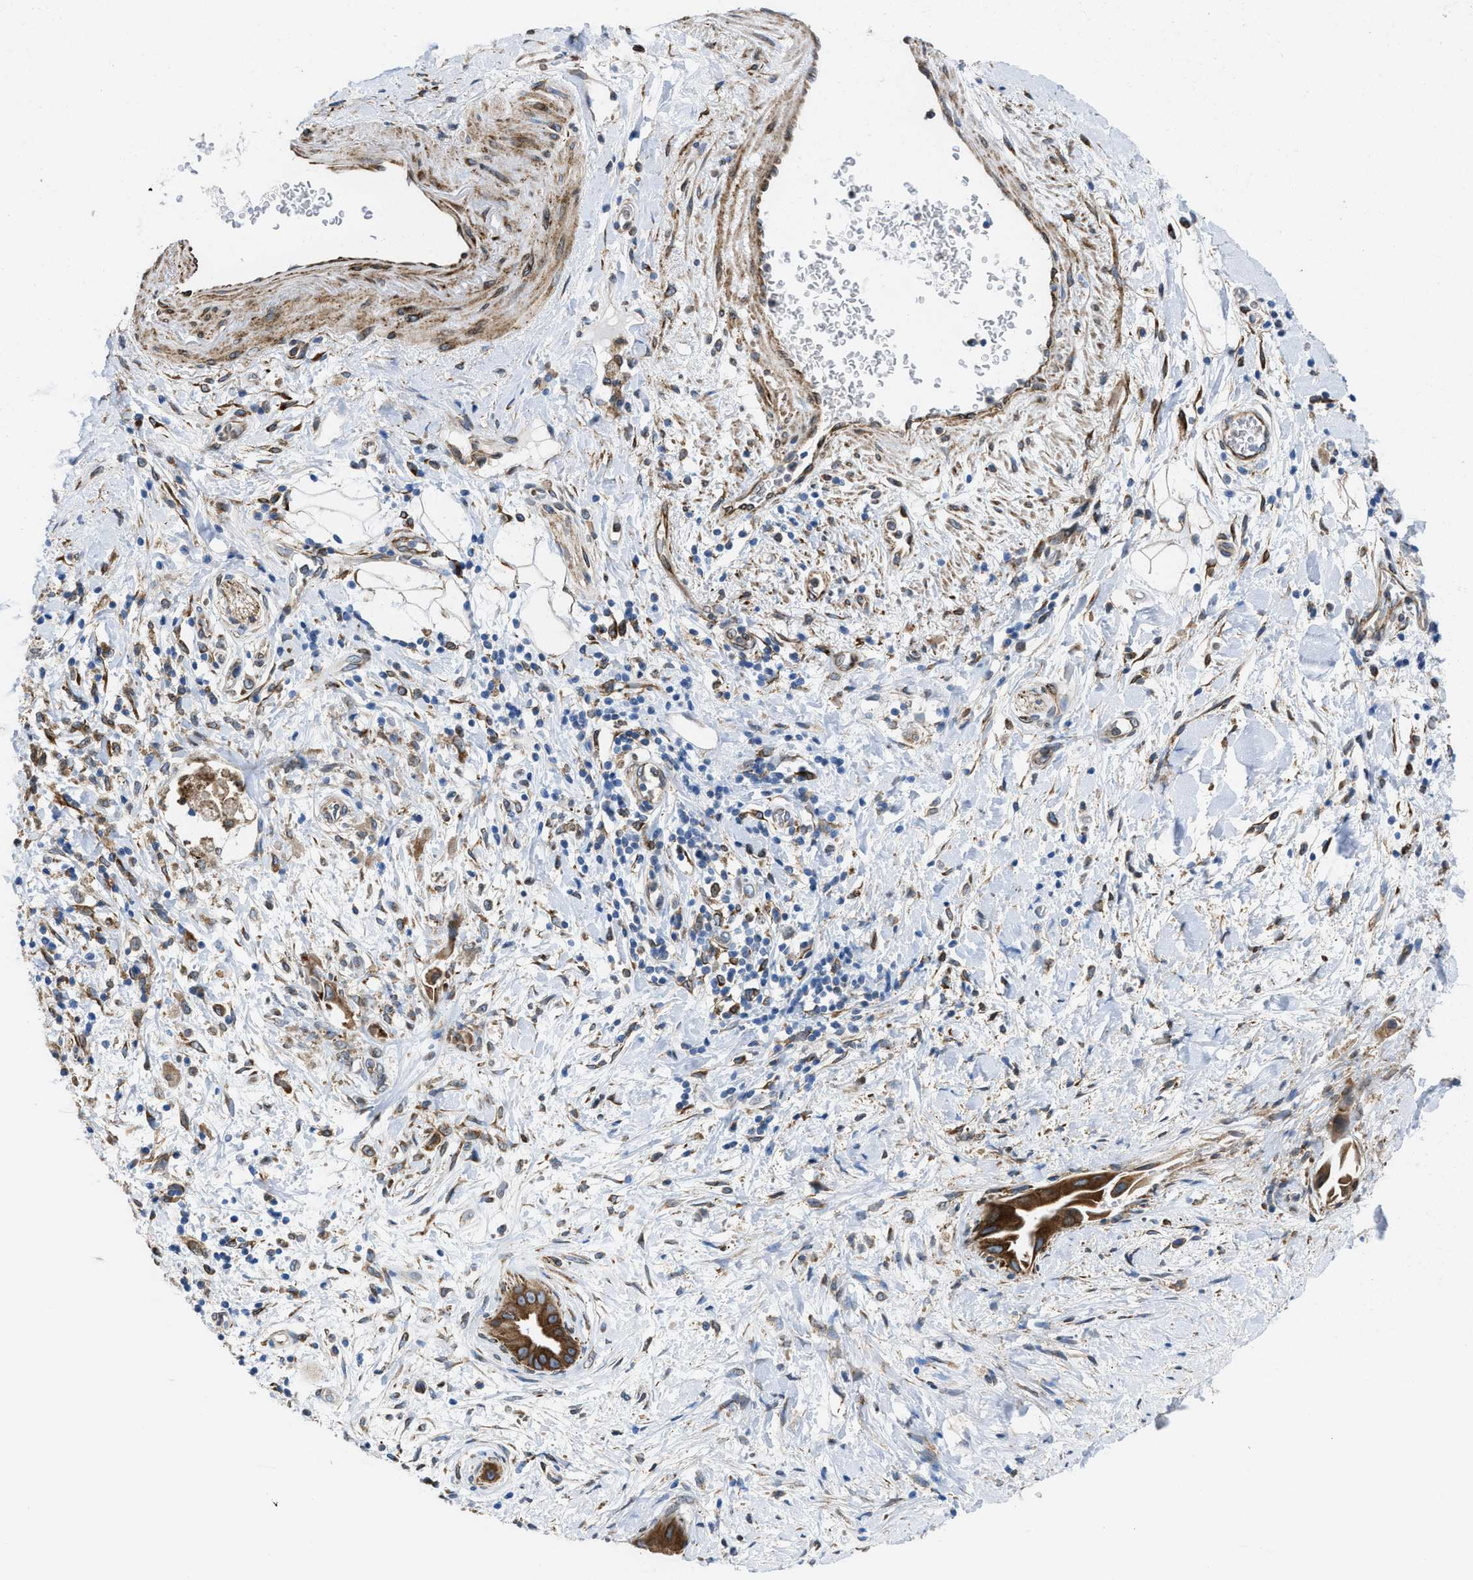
{"staining": {"intensity": "strong", "quantity": ">75%", "location": "cytoplasmic/membranous"}, "tissue": "pancreatic cancer", "cell_type": "Tumor cells", "image_type": "cancer", "snomed": [{"axis": "morphology", "description": "Adenocarcinoma, NOS"}, {"axis": "topography", "description": "Pancreas"}], "caption": "Tumor cells reveal high levels of strong cytoplasmic/membranous staining in approximately >75% of cells in human pancreatic cancer. (DAB (3,3'-diaminobenzidine) IHC, brown staining for protein, blue staining for nuclei).", "gene": "ERLIN2", "patient": {"sex": "male", "age": 55}}